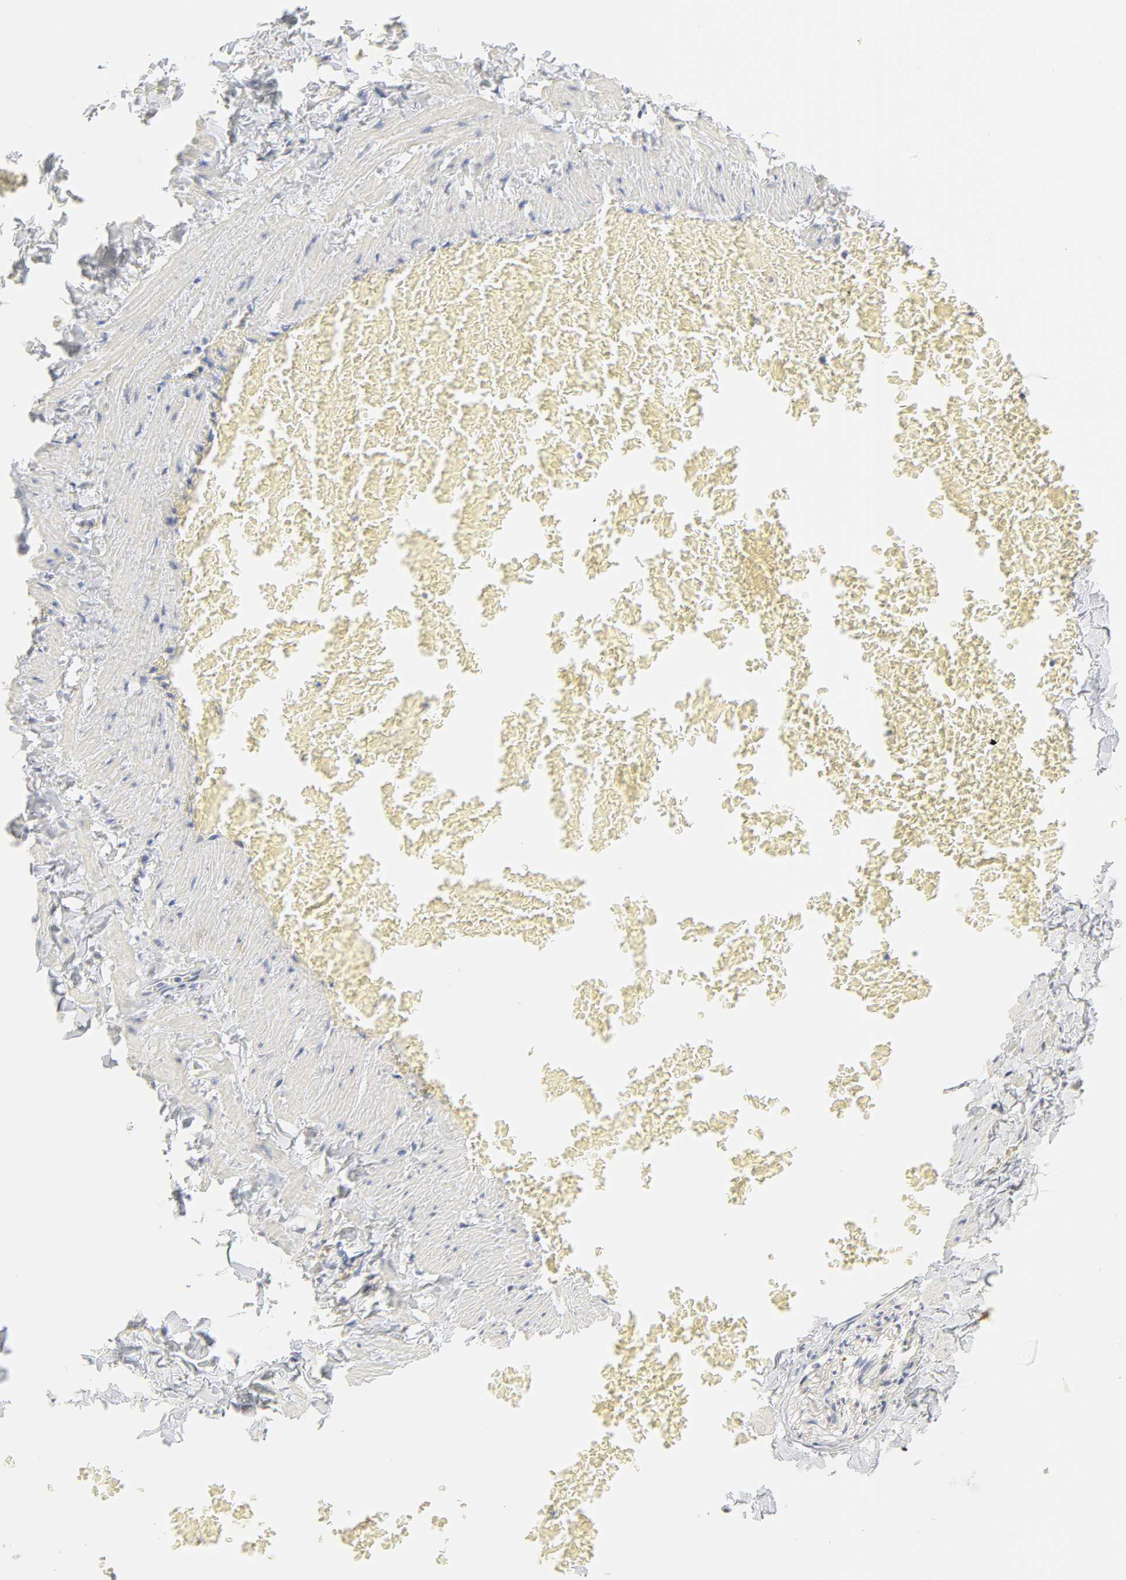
{"staining": {"intensity": "negative", "quantity": "none", "location": "none"}, "tissue": "adipose tissue", "cell_type": "Adipocytes", "image_type": "normal", "snomed": [{"axis": "morphology", "description": "Normal tissue, NOS"}, {"axis": "topography", "description": "Vascular tissue"}], "caption": "IHC histopathology image of normal adipose tissue stained for a protein (brown), which shows no expression in adipocytes. Brightfield microscopy of IHC stained with DAB (3,3'-diaminobenzidine) (brown) and hematoxylin (blue), captured at high magnification.", "gene": "FCGBP", "patient": {"sex": "male", "age": 41}}